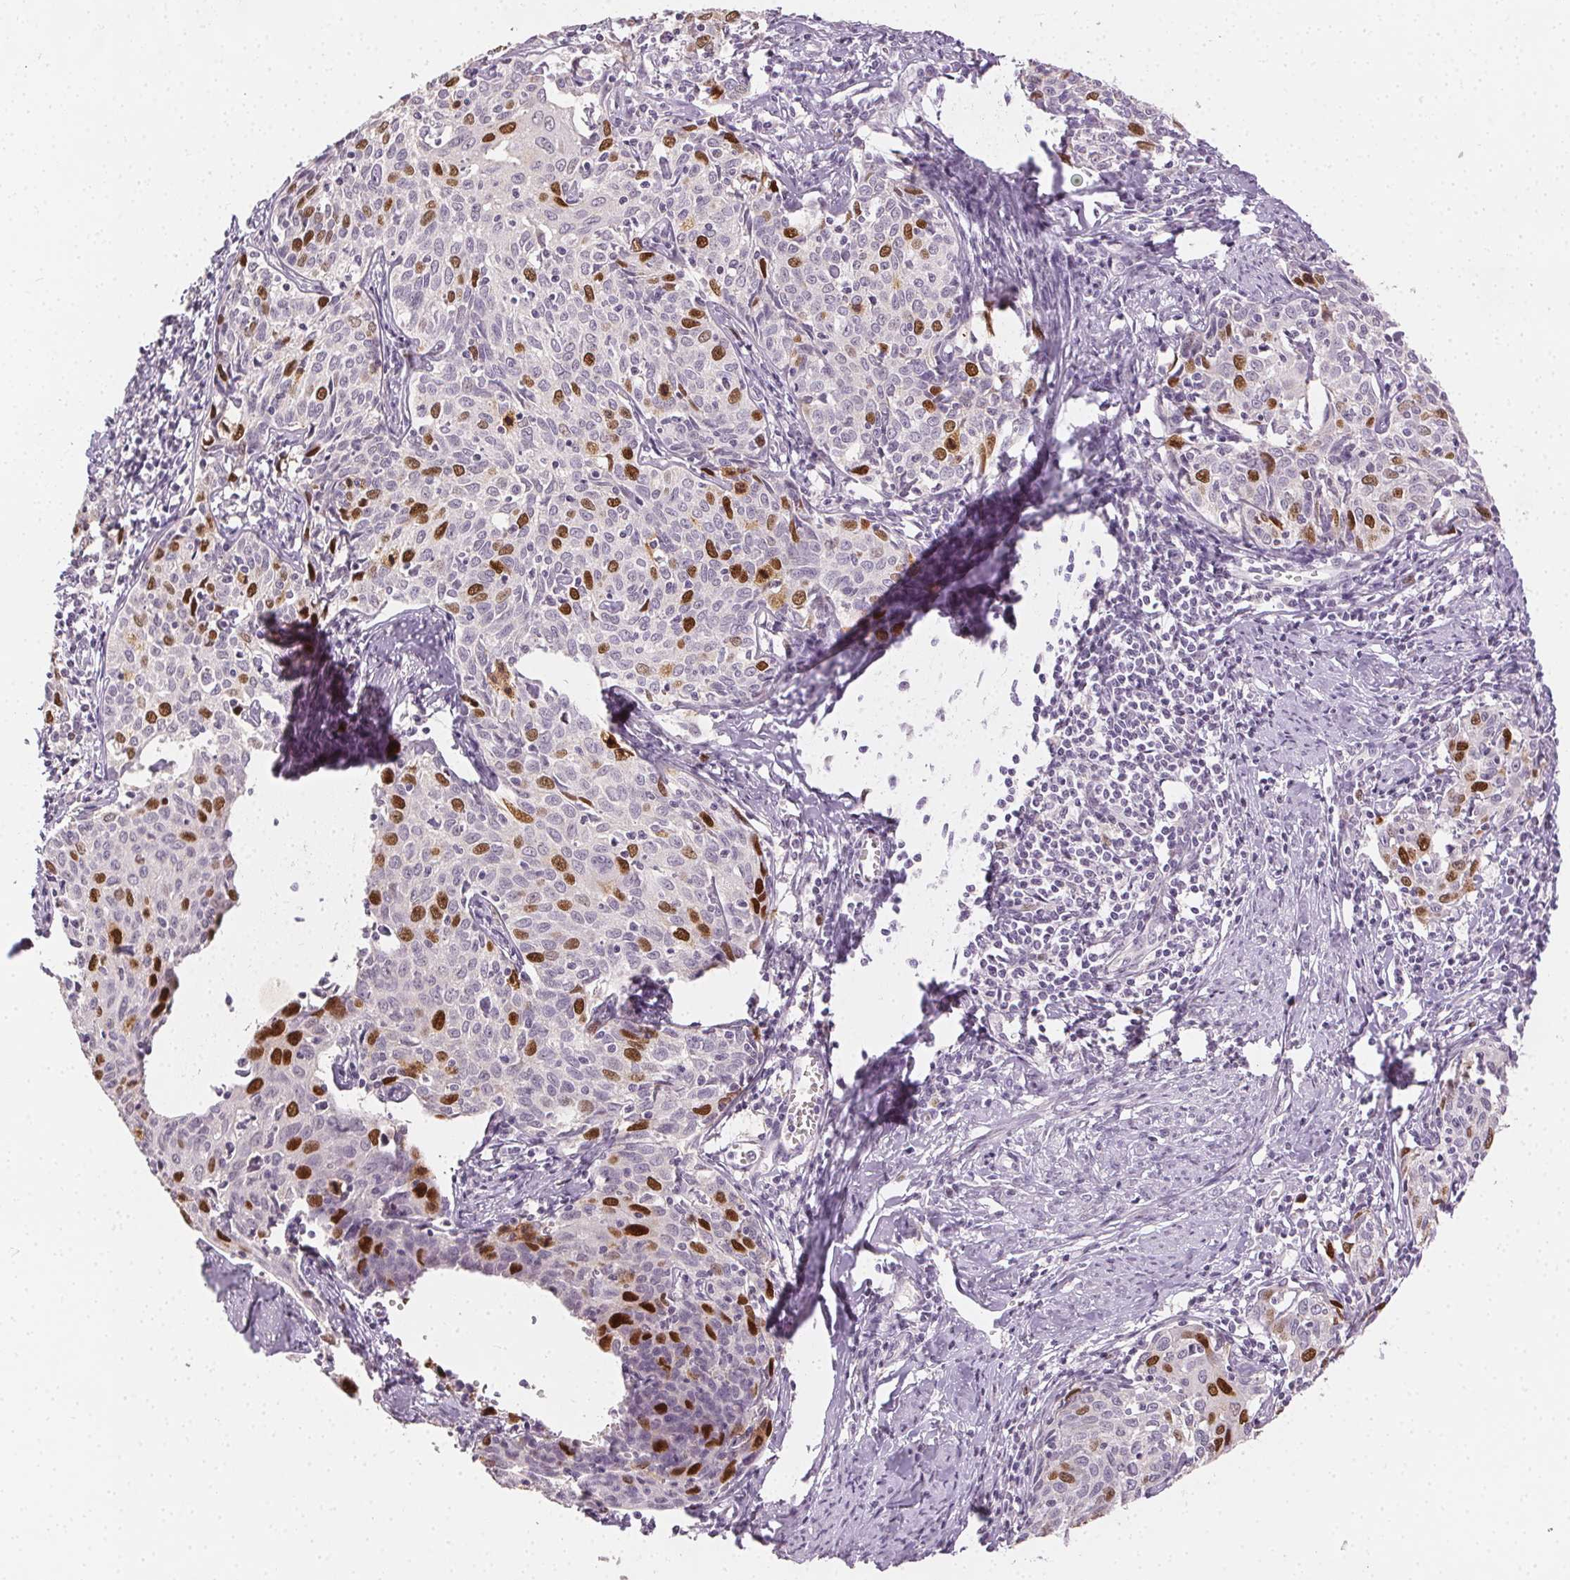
{"staining": {"intensity": "moderate", "quantity": "25%-75%", "location": "nuclear"}, "tissue": "cervical cancer", "cell_type": "Tumor cells", "image_type": "cancer", "snomed": [{"axis": "morphology", "description": "Squamous cell carcinoma, NOS"}, {"axis": "topography", "description": "Cervix"}], "caption": "Human cervical cancer (squamous cell carcinoma) stained for a protein (brown) displays moderate nuclear positive positivity in about 25%-75% of tumor cells.", "gene": "ANLN", "patient": {"sex": "female", "age": 62}}